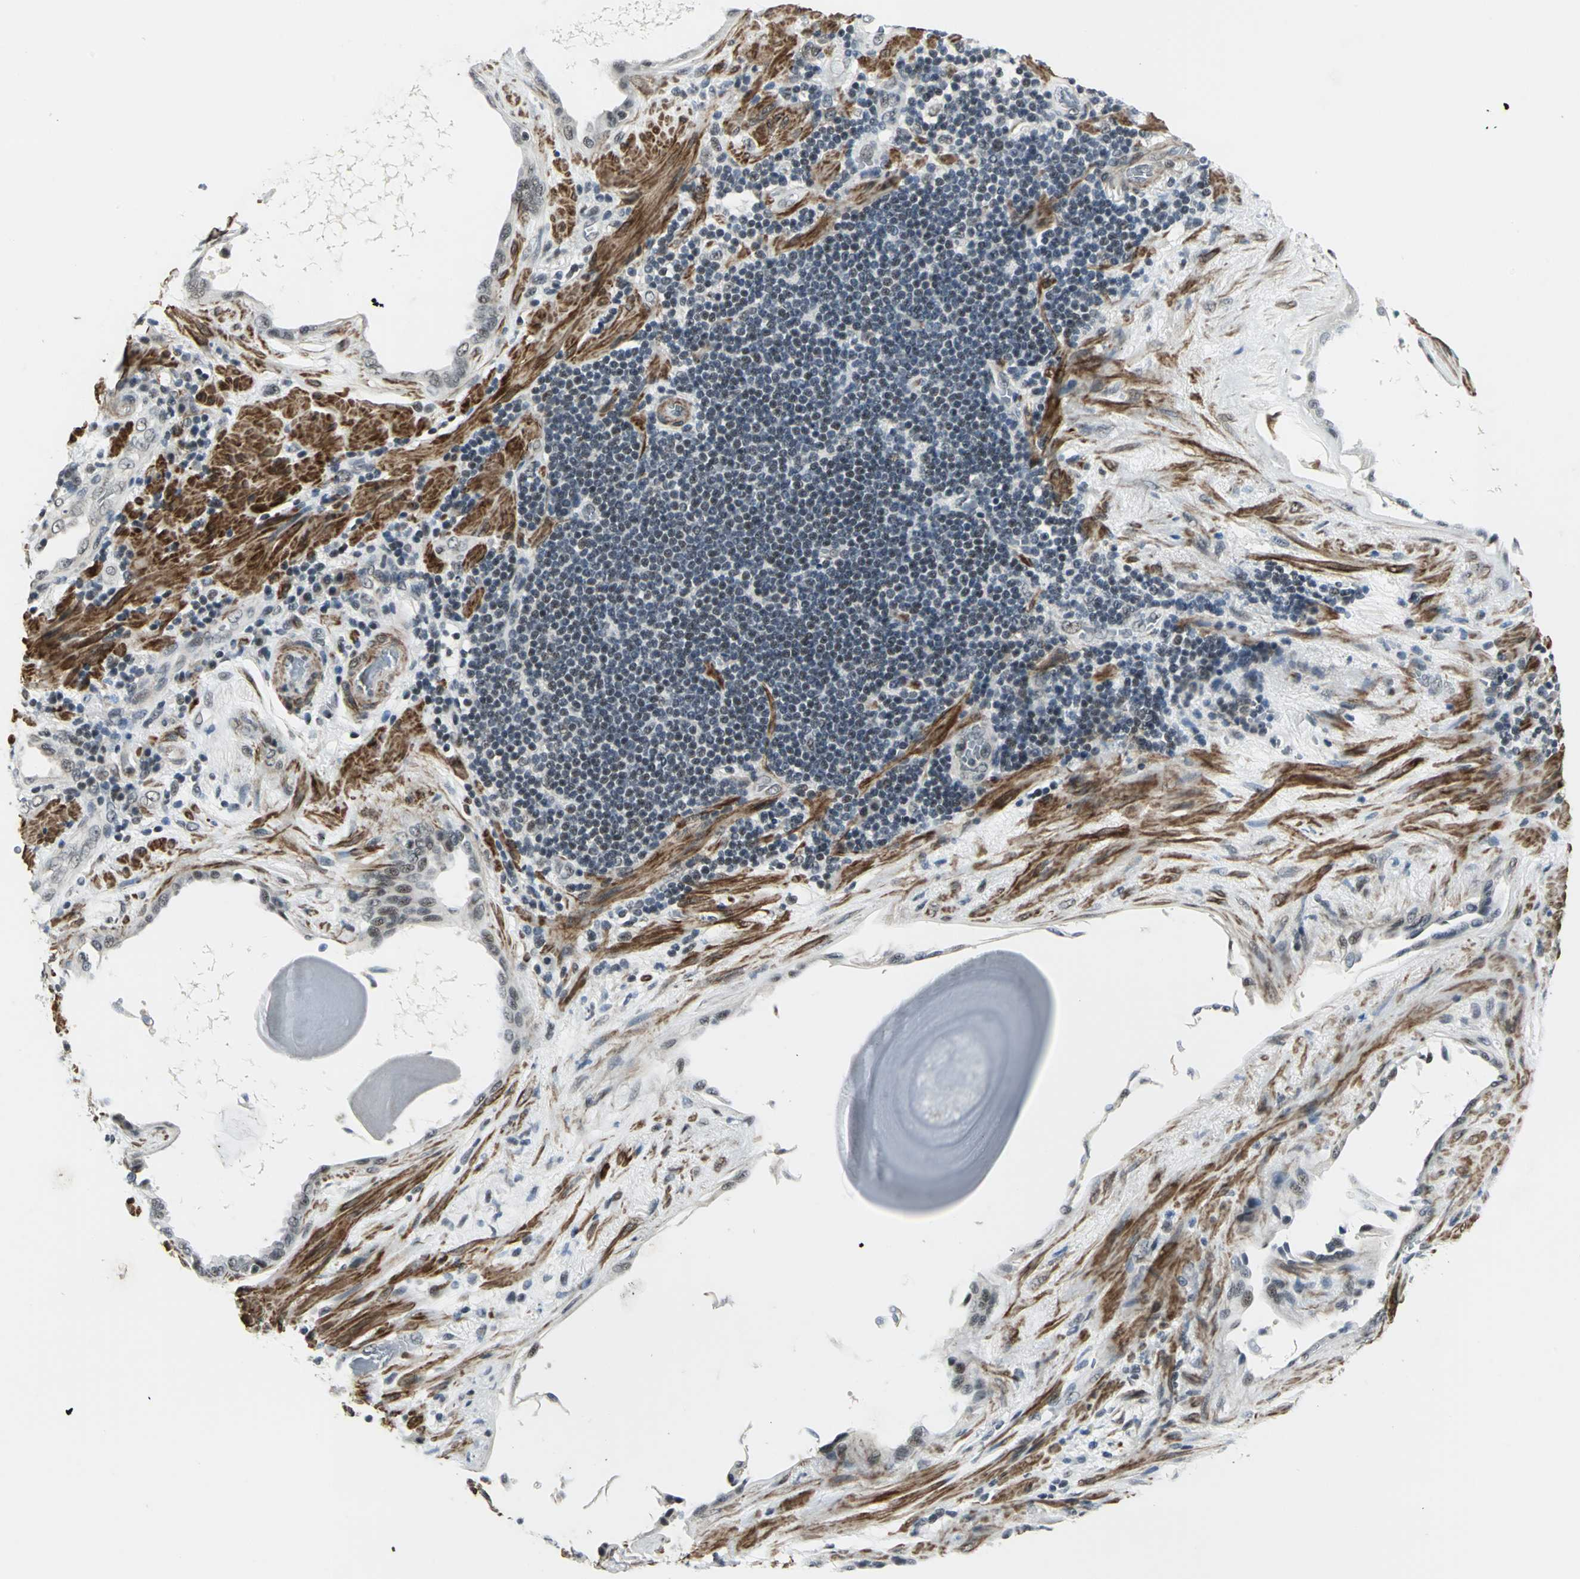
{"staining": {"intensity": "weak", "quantity": "<25%", "location": "nuclear"}, "tissue": "prostate cancer", "cell_type": "Tumor cells", "image_type": "cancer", "snomed": [{"axis": "morphology", "description": "Adenocarcinoma, High grade"}, {"axis": "topography", "description": "Prostate"}], "caption": "An immunohistochemistry histopathology image of prostate cancer (high-grade adenocarcinoma) is shown. There is no staining in tumor cells of prostate cancer (high-grade adenocarcinoma).", "gene": "MTA1", "patient": {"sex": "male", "age": 68}}